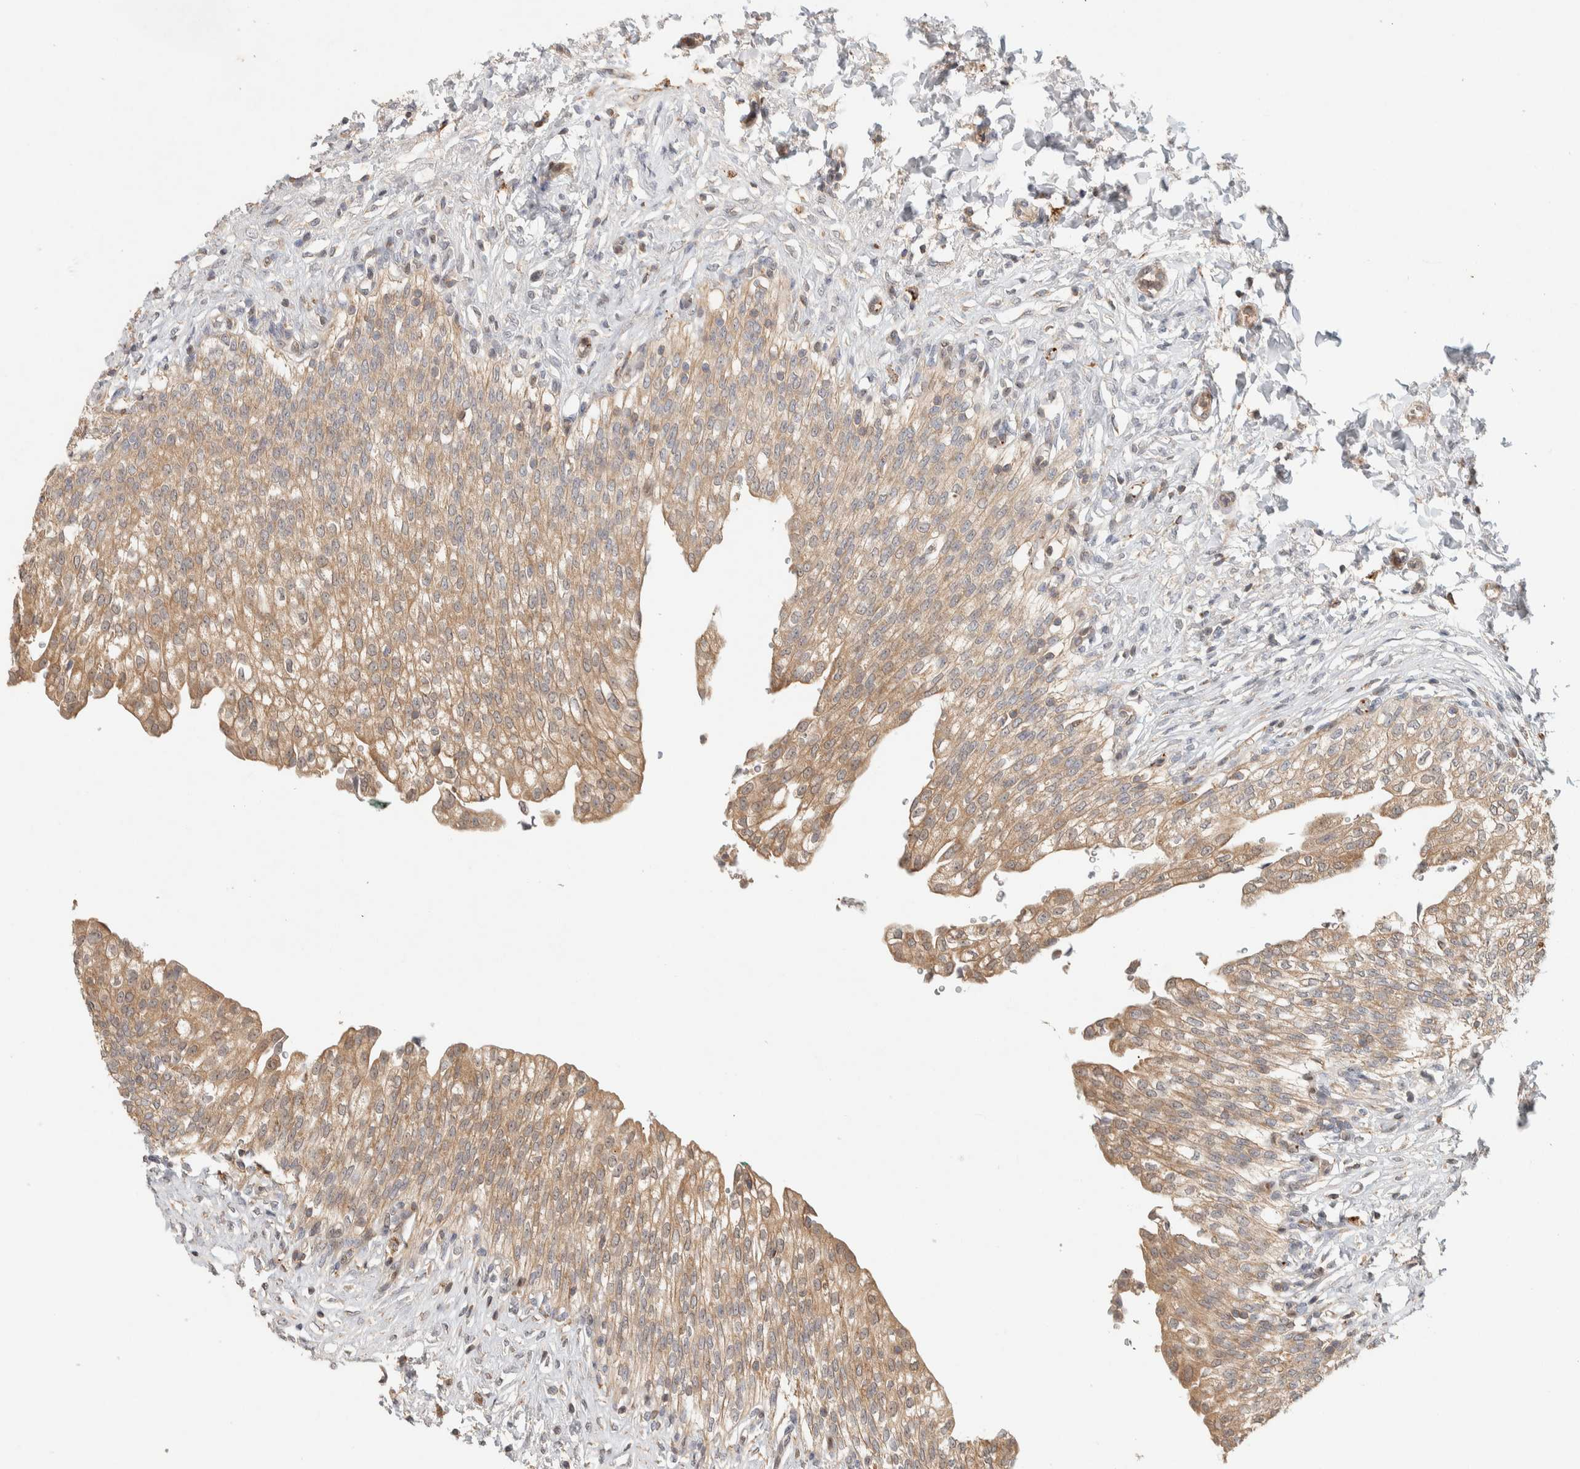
{"staining": {"intensity": "moderate", "quantity": ">75%", "location": "cytoplasmic/membranous"}, "tissue": "urinary bladder", "cell_type": "Urothelial cells", "image_type": "normal", "snomed": [{"axis": "morphology", "description": "Urothelial carcinoma, High grade"}, {"axis": "topography", "description": "Urinary bladder"}], "caption": "DAB (3,3'-diaminobenzidine) immunohistochemical staining of benign urinary bladder demonstrates moderate cytoplasmic/membranous protein positivity in approximately >75% of urothelial cells. Using DAB (brown) and hematoxylin (blue) stains, captured at high magnification using brightfield microscopy.", "gene": "KIF9", "patient": {"sex": "male", "age": 46}}